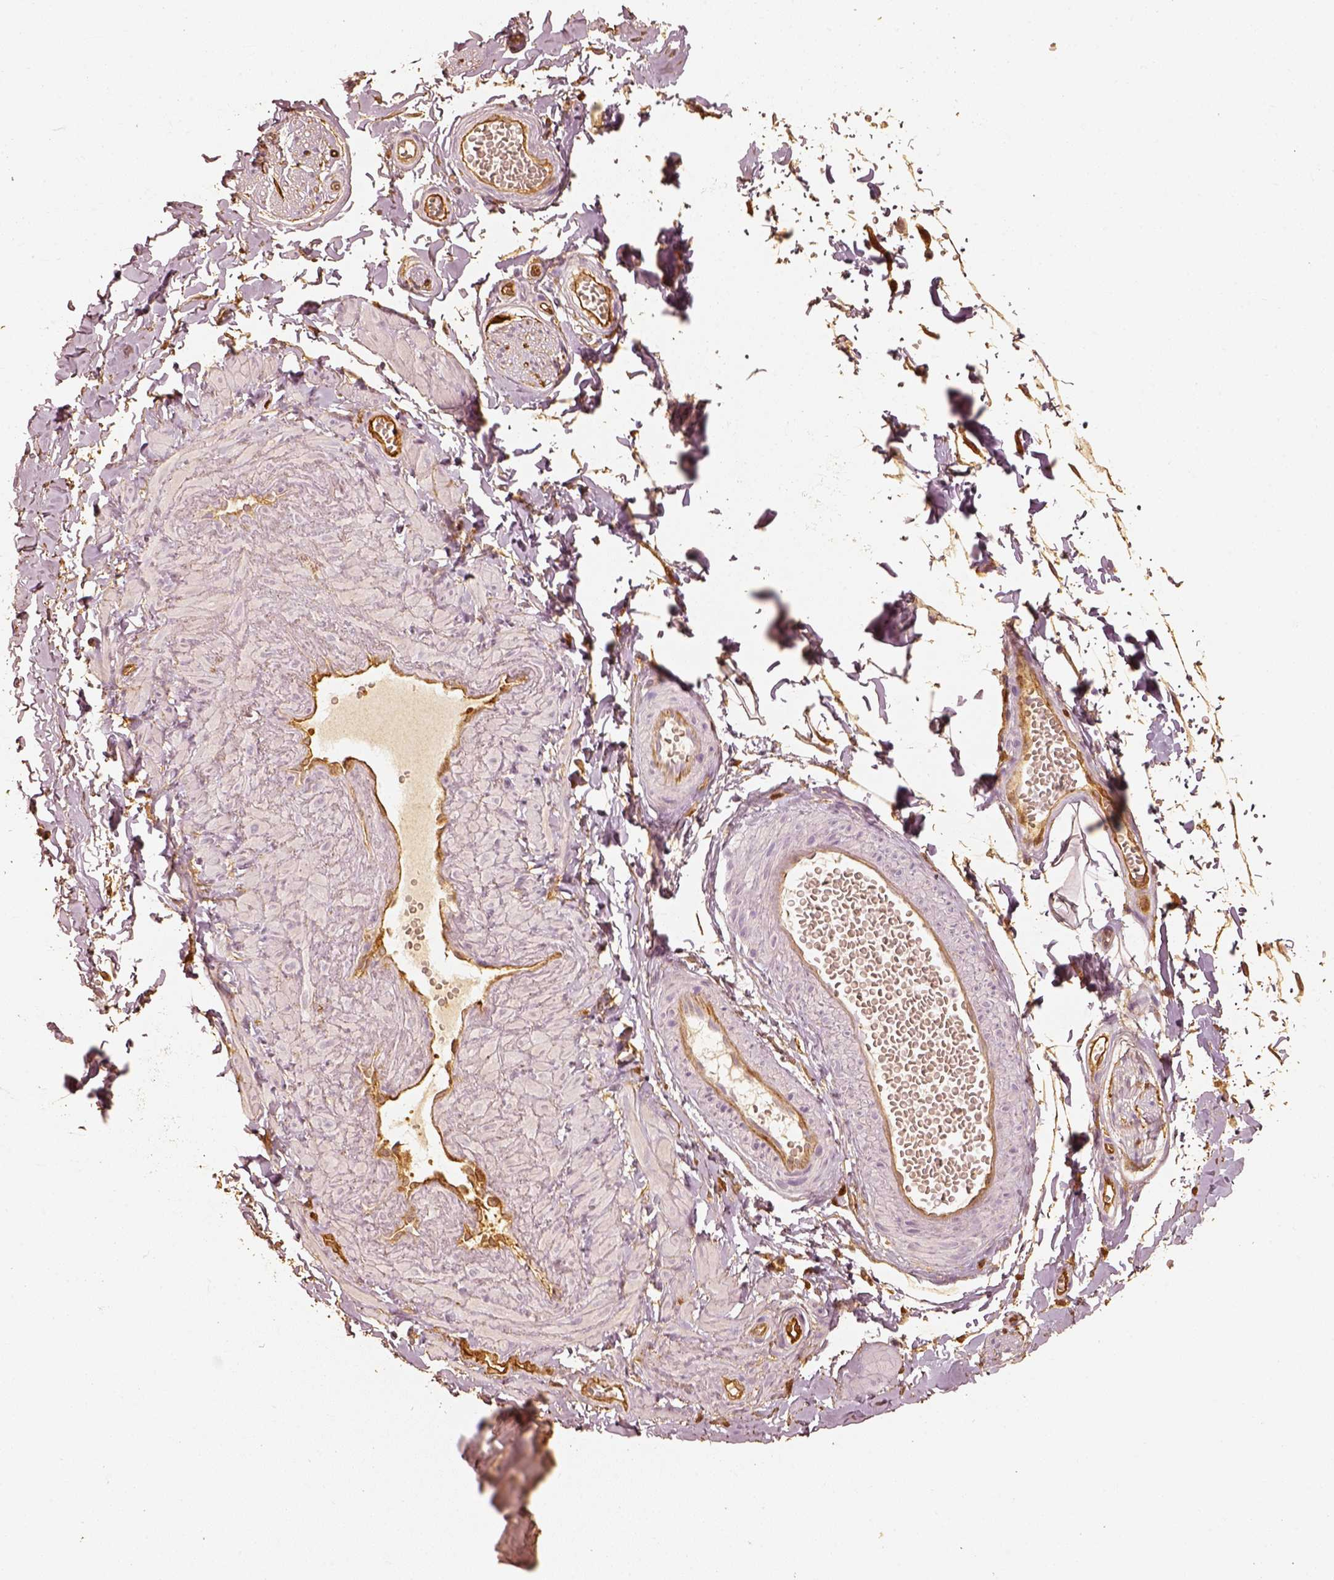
{"staining": {"intensity": "moderate", "quantity": ">75%", "location": "cytoplasmic/membranous"}, "tissue": "adipose tissue", "cell_type": "Adipocytes", "image_type": "normal", "snomed": [{"axis": "morphology", "description": "Normal tissue, NOS"}, {"axis": "topography", "description": "Smooth muscle"}, {"axis": "topography", "description": "Peripheral nerve tissue"}], "caption": "Immunohistochemical staining of normal adipose tissue demonstrates >75% levels of moderate cytoplasmic/membranous protein positivity in approximately >75% of adipocytes.", "gene": "FSCN1", "patient": {"sex": "male", "age": 22}}